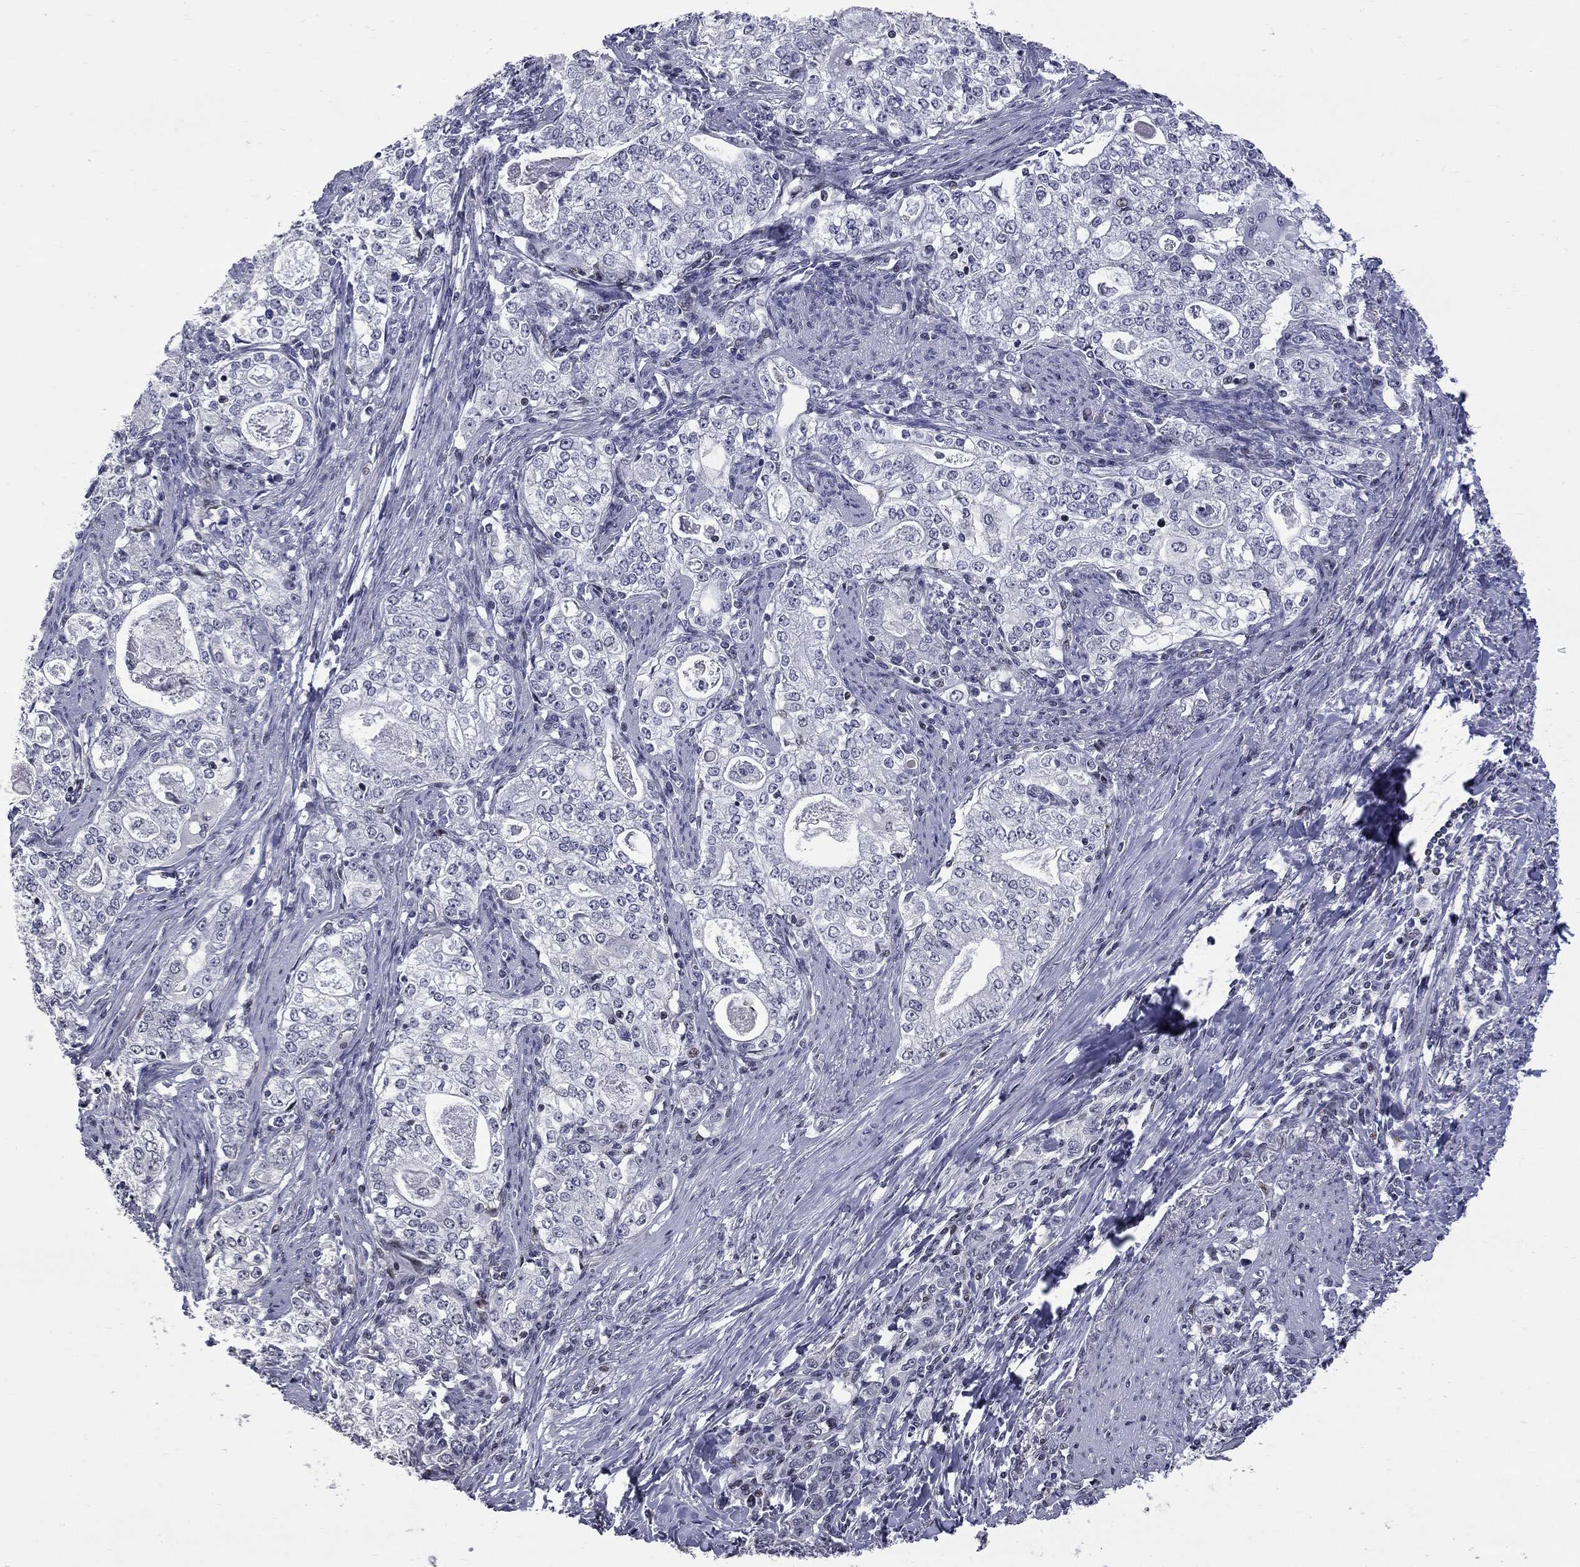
{"staining": {"intensity": "weak", "quantity": "<25%", "location": "nuclear"}, "tissue": "stomach cancer", "cell_type": "Tumor cells", "image_type": "cancer", "snomed": [{"axis": "morphology", "description": "Adenocarcinoma, NOS"}, {"axis": "topography", "description": "Stomach, lower"}], "caption": "This histopathology image is of stomach cancer (adenocarcinoma) stained with IHC to label a protein in brown with the nuclei are counter-stained blue. There is no staining in tumor cells.", "gene": "ZNF154", "patient": {"sex": "female", "age": 72}}